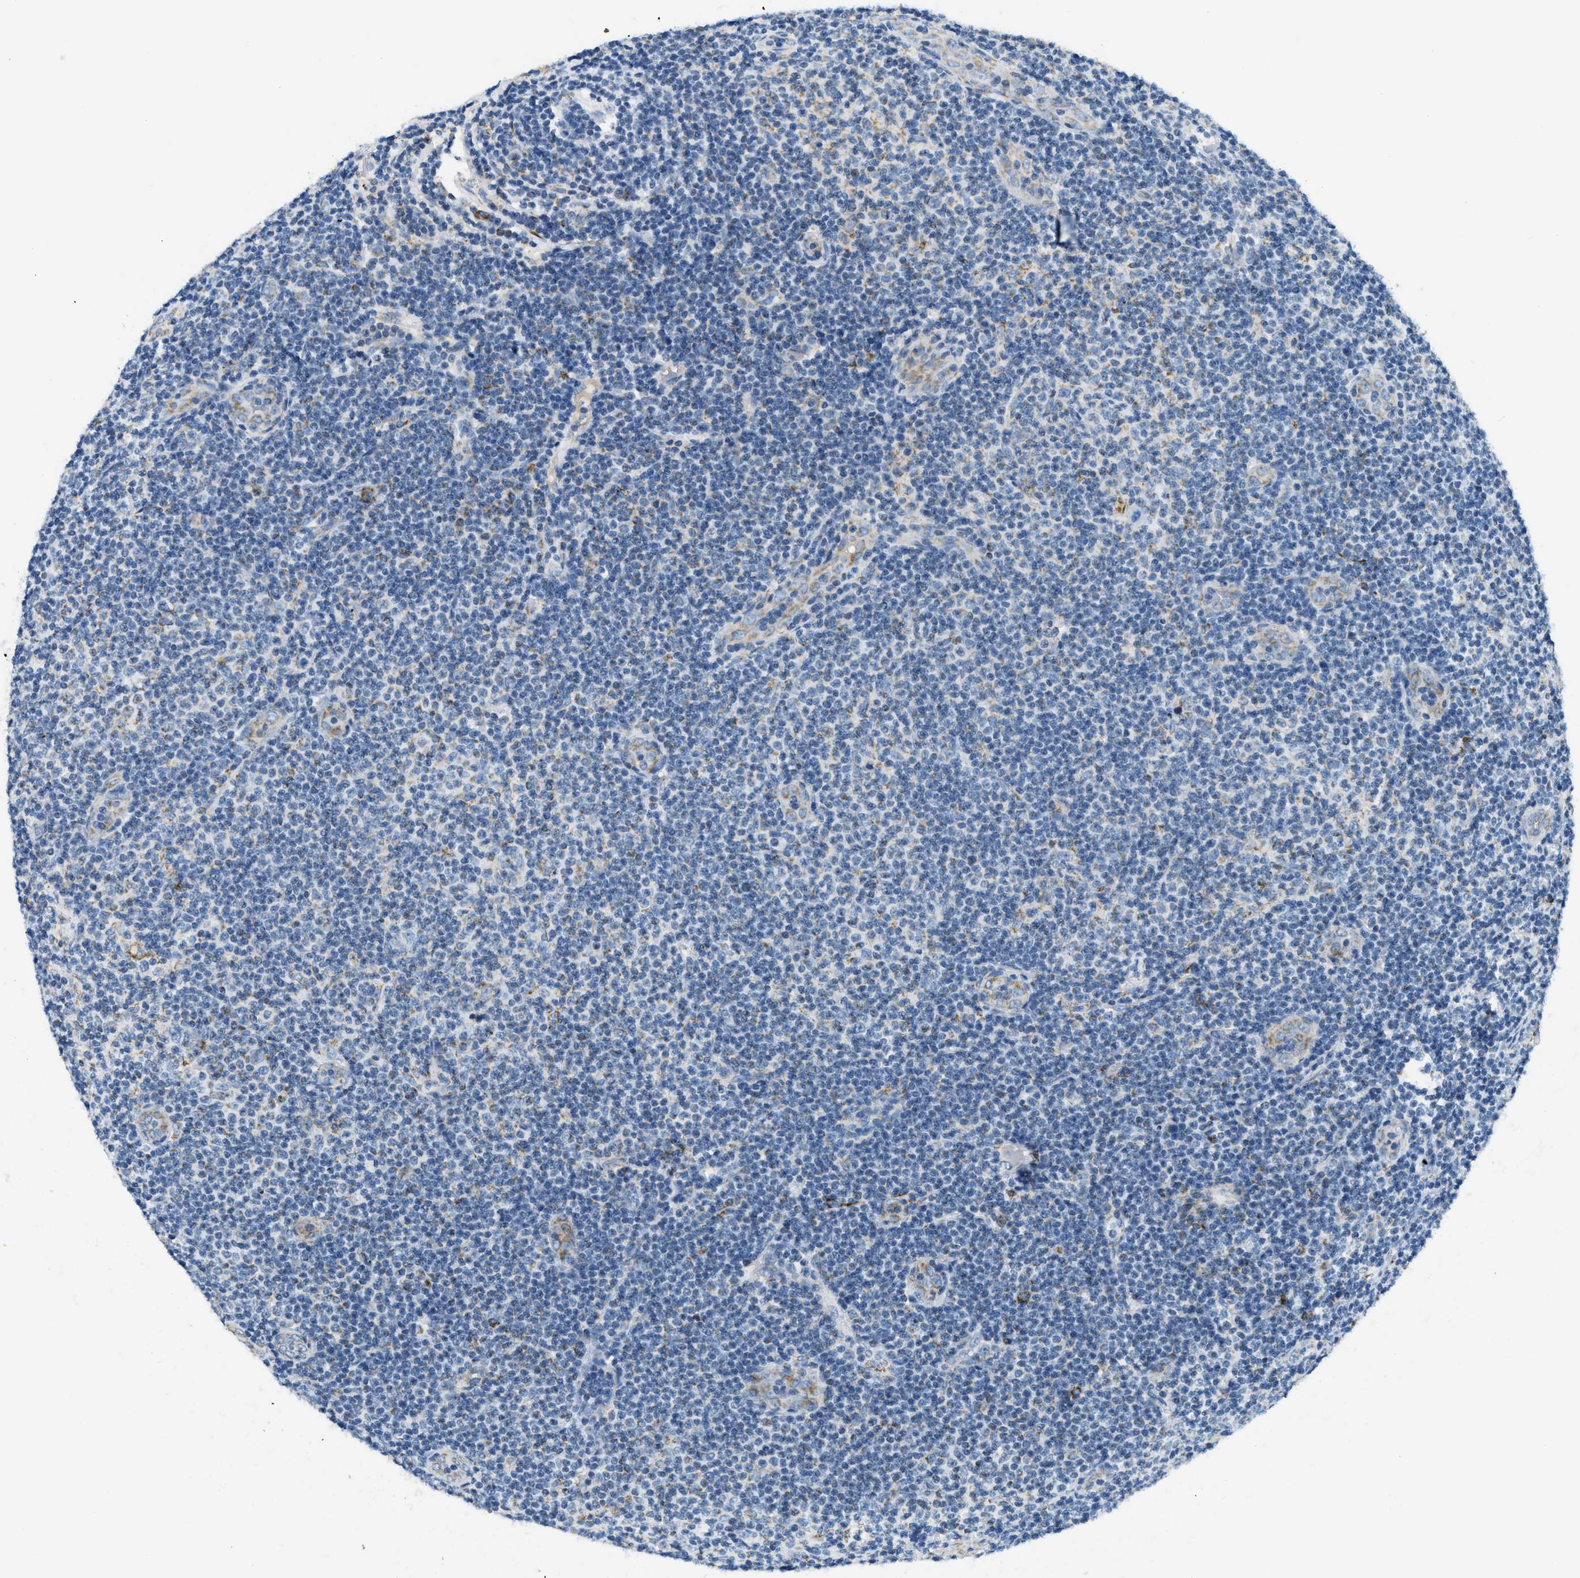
{"staining": {"intensity": "negative", "quantity": "none", "location": "none"}, "tissue": "lymphoma", "cell_type": "Tumor cells", "image_type": "cancer", "snomed": [{"axis": "morphology", "description": "Malignant lymphoma, non-Hodgkin's type, Low grade"}, {"axis": "topography", "description": "Lymph node"}], "caption": "A photomicrograph of human lymphoma is negative for staining in tumor cells.", "gene": "ACADVL", "patient": {"sex": "male", "age": 83}}